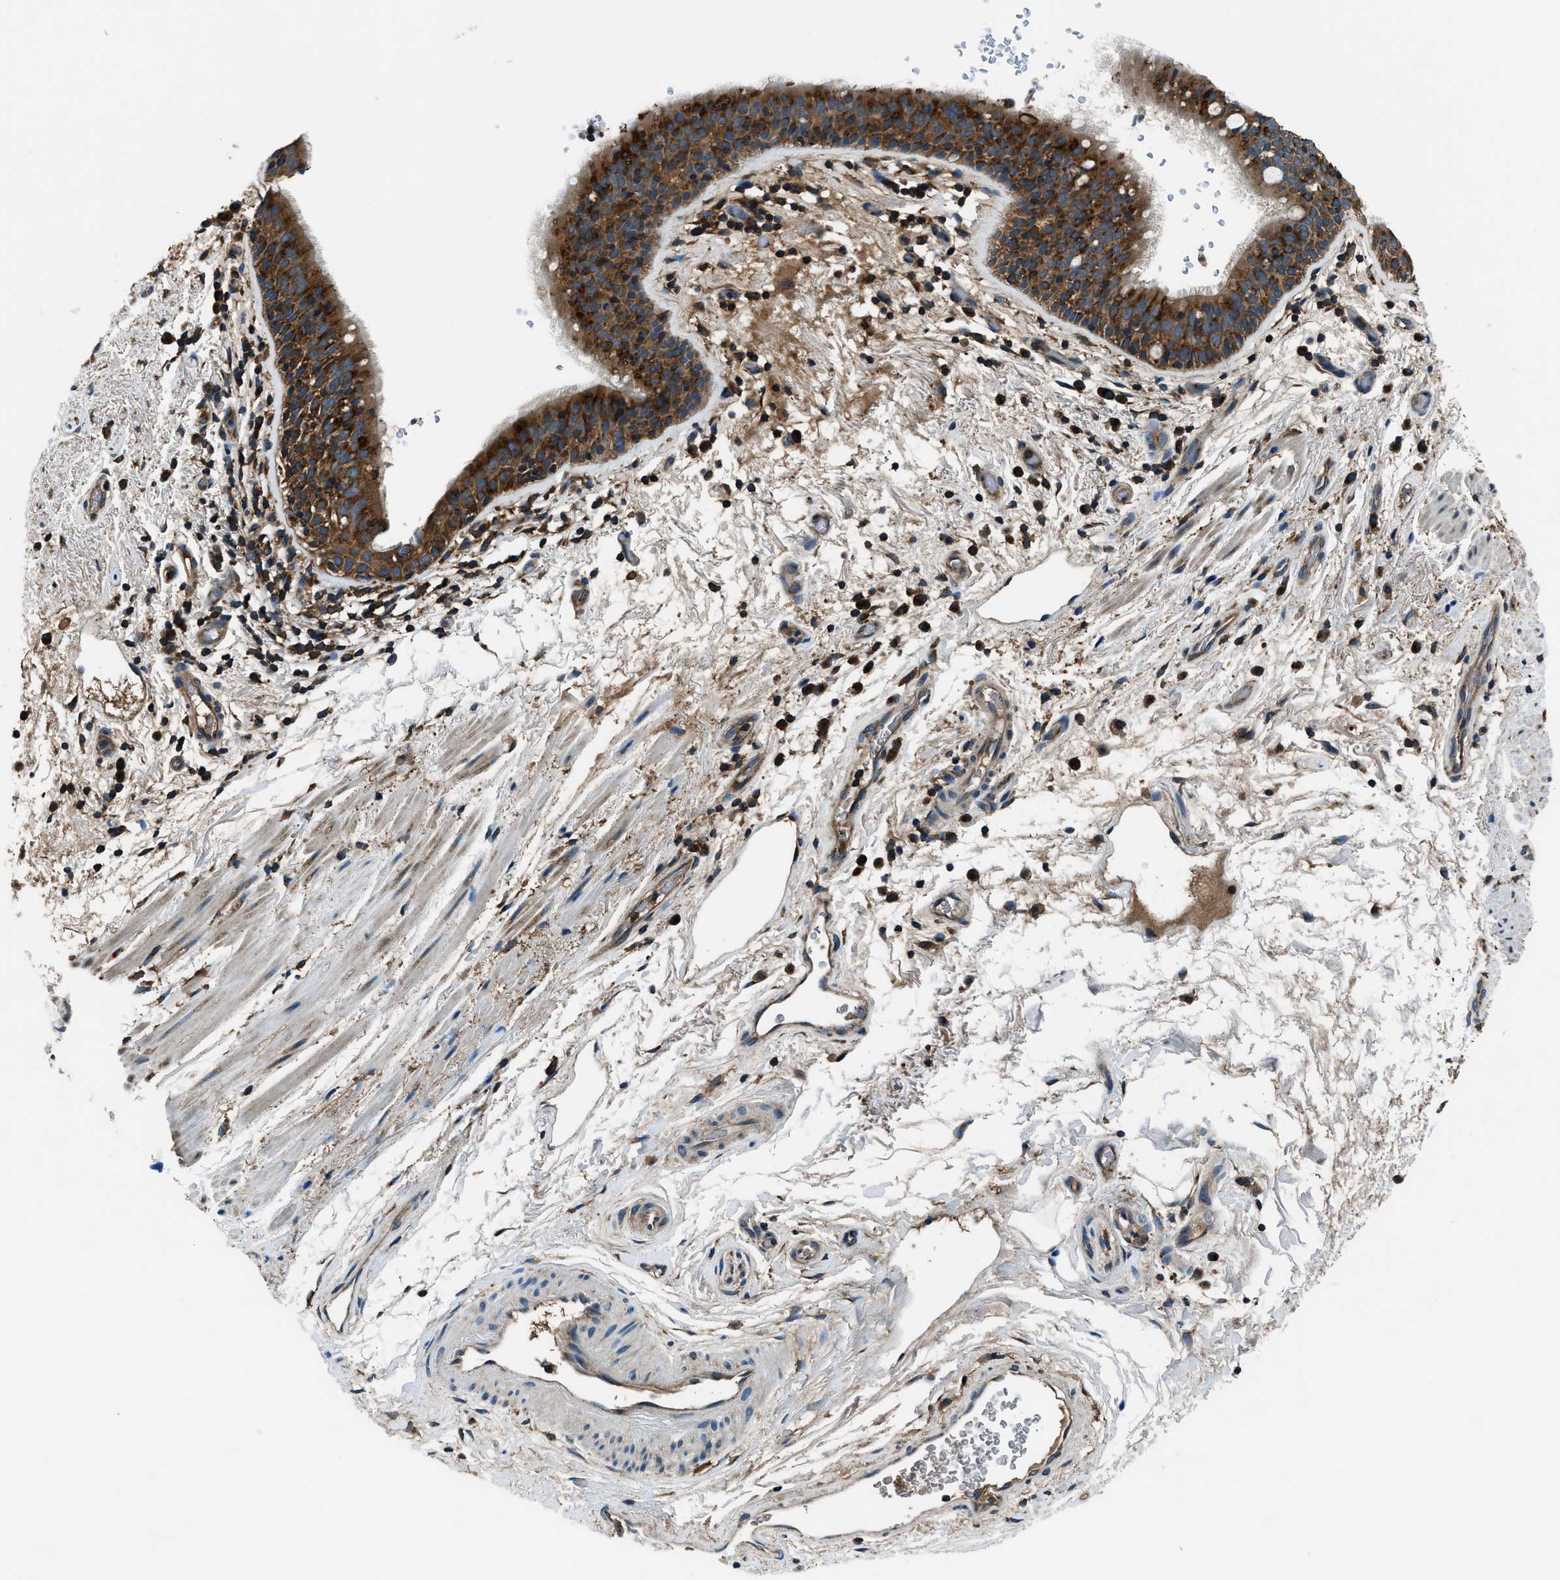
{"staining": {"intensity": "strong", "quantity": ">75%", "location": "cytoplasmic/membranous"}, "tissue": "bronchus", "cell_type": "Respiratory epithelial cells", "image_type": "normal", "snomed": [{"axis": "morphology", "description": "Normal tissue, NOS"}, {"axis": "morphology", "description": "Inflammation, NOS"}, {"axis": "topography", "description": "Cartilage tissue"}, {"axis": "topography", "description": "Bronchus"}], "caption": "Immunohistochemical staining of normal bronchus displays strong cytoplasmic/membranous protein staining in approximately >75% of respiratory epithelial cells.", "gene": "ARFGAP2", "patient": {"sex": "male", "age": 77}}